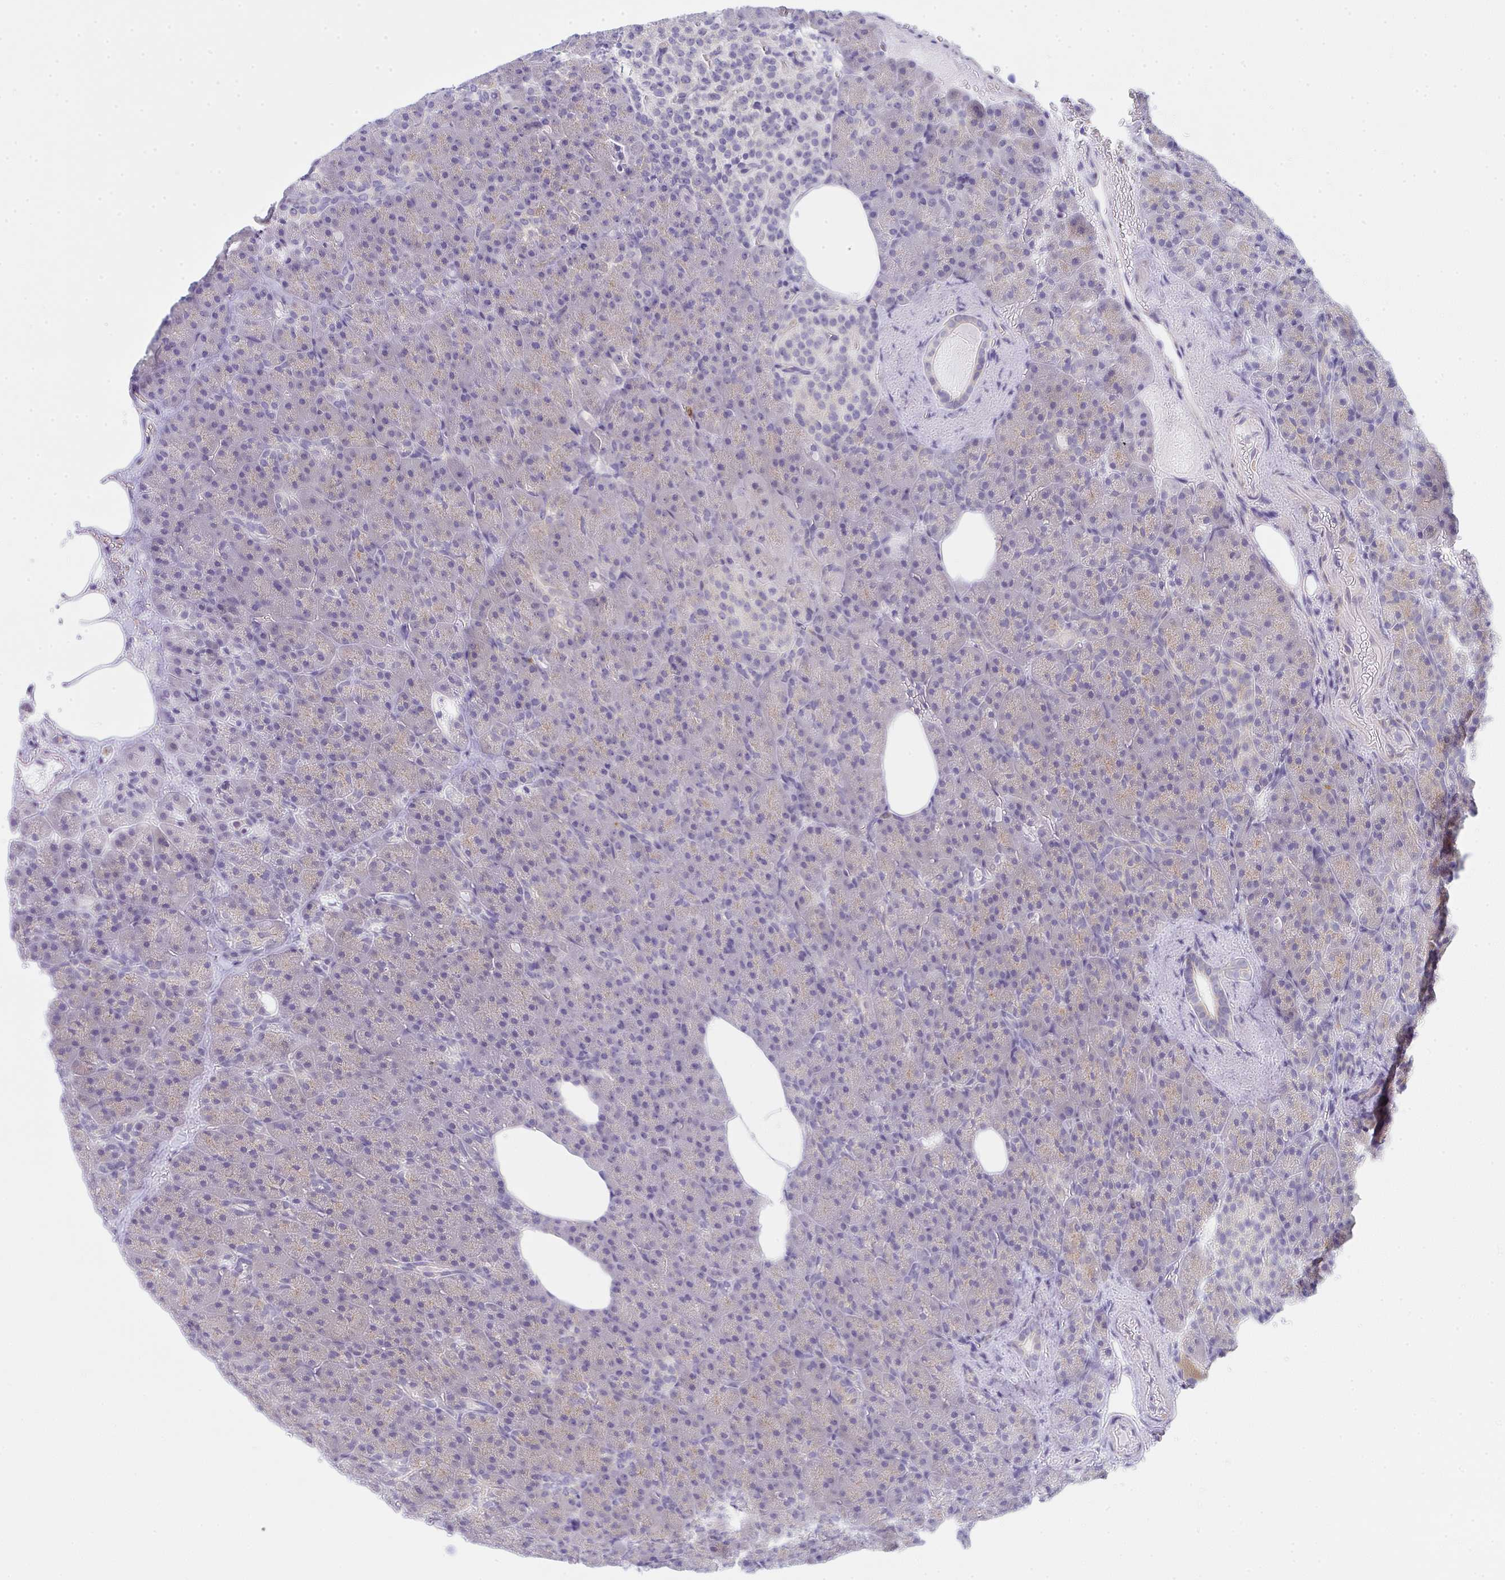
{"staining": {"intensity": "weak", "quantity": "25%-75%", "location": "cytoplasmic/membranous"}, "tissue": "pancreas", "cell_type": "Exocrine glandular cells", "image_type": "normal", "snomed": [{"axis": "morphology", "description": "Normal tissue, NOS"}, {"axis": "topography", "description": "Pancreas"}], "caption": "Immunohistochemistry (IHC) (DAB (3,3'-diaminobenzidine)) staining of normal pancreas reveals weak cytoplasmic/membranous protein staining in about 25%-75% of exocrine glandular cells. The protein is shown in brown color, while the nuclei are stained blue.", "gene": "CEP170B", "patient": {"sex": "female", "age": 74}}